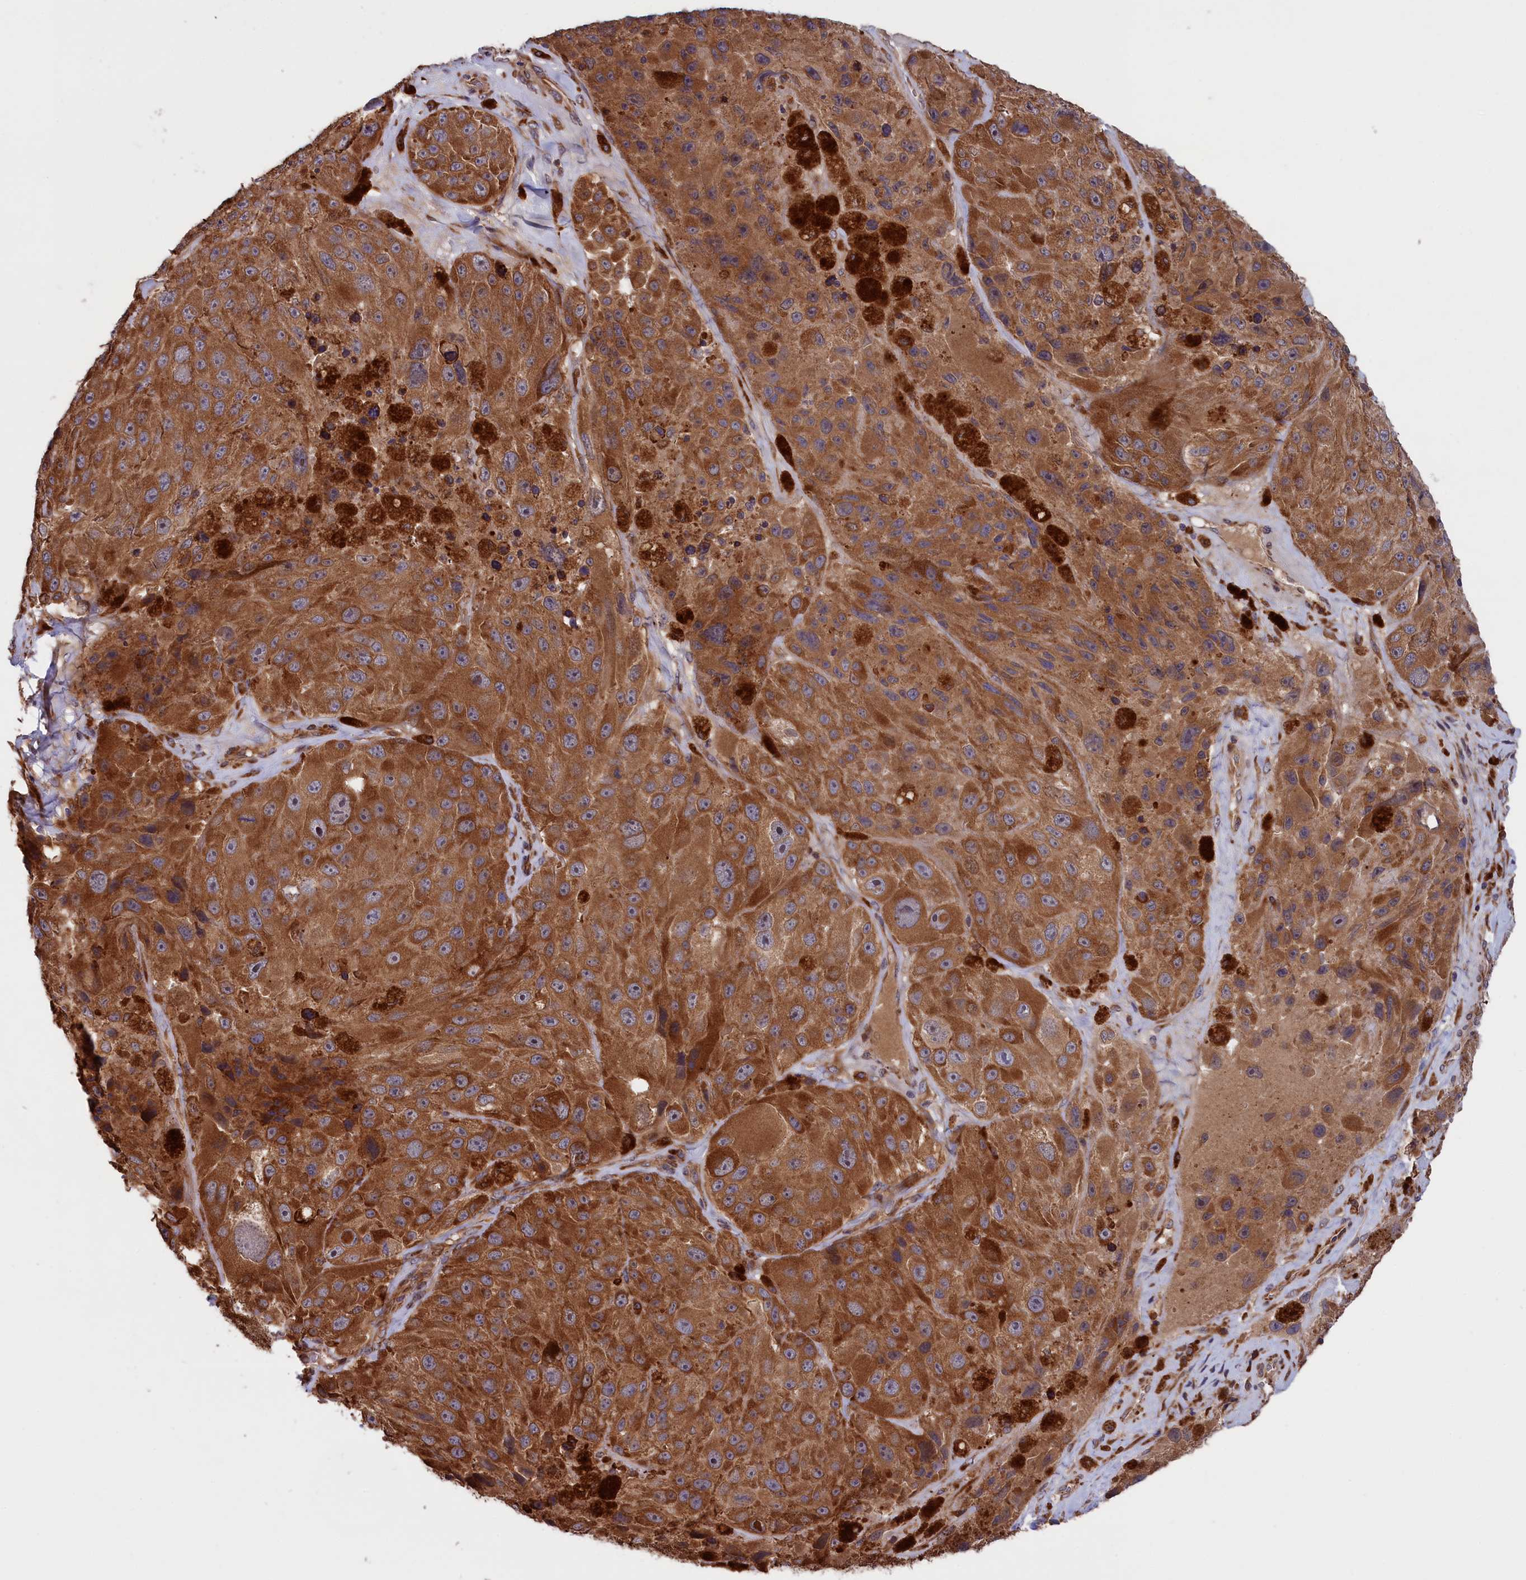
{"staining": {"intensity": "moderate", "quantity": ">75%", "location": "cytoplasmic/membranous"}, "tissue": "melanoma", "cell_type": "Tumor cells", "image_type": "cancer", "snomed": [{"axis": "morphology", "description": "Malignant melanoma, Metastatic site"}, {"axis": "topography", "description": "Lymph node"}], "caption": "This is an image of IHC staining of melanoma, which shows moderate staining in the cytoplasmic/membranous of tumor cells.", "gene": "PLA2G4C", "patient": {"sex": "male", "age": 62}}